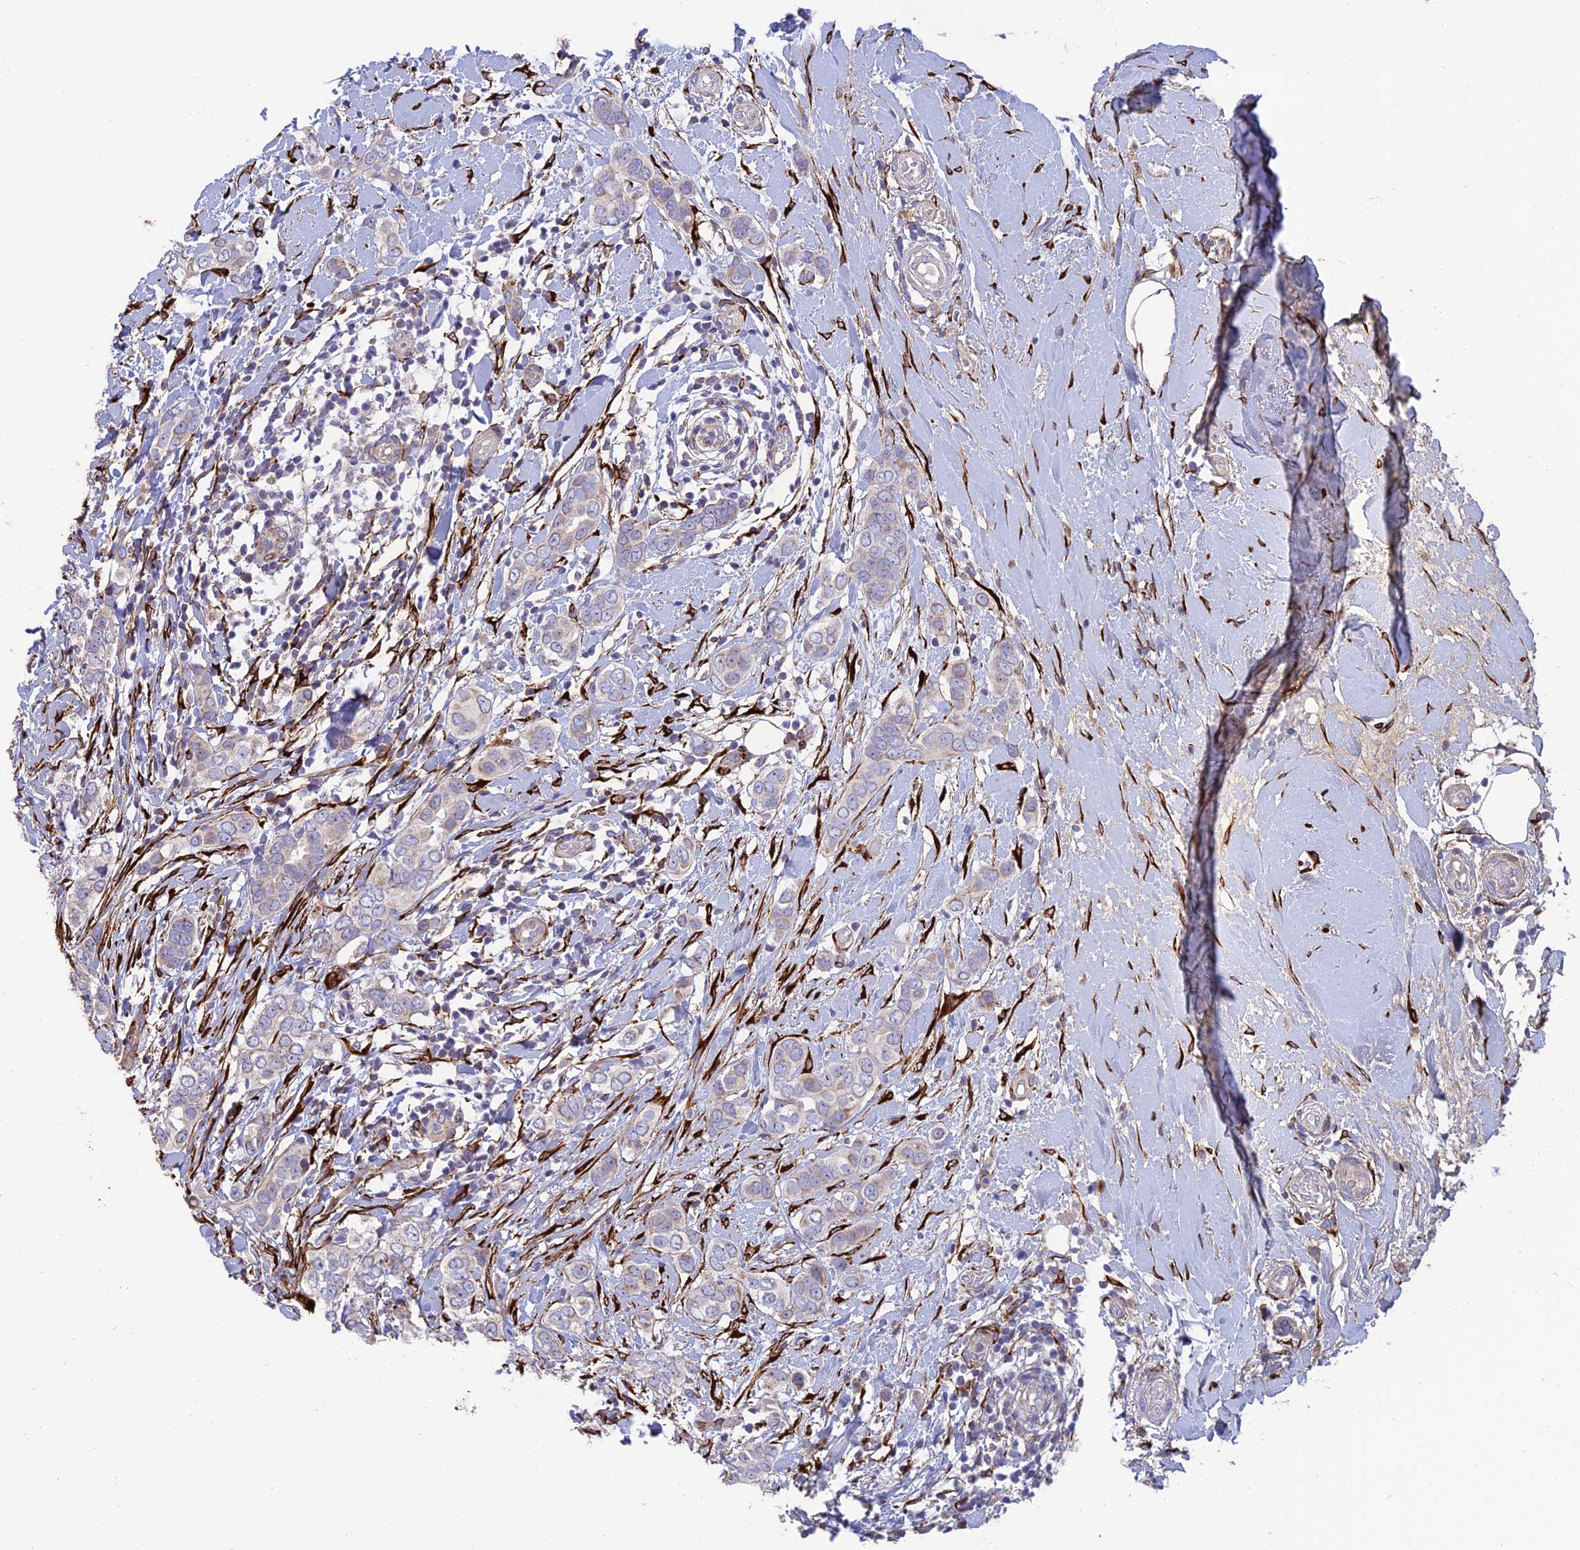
{"staining": {"intensity": "negative", "quantity": "none", "location": "none"}, "tissue": "breast cancer", "cell_type": "Tumor cells", "image_type": "cancer", "snomed": [{"axis": "morphology", "description": "Lobular carcinoma"}, {"axis": "topography", "description": "Breast"}], "caption": "A high-resolution micrograph shows immunohistochemistry staining of breast cancer, which displays no significant positivity in tumor cells.", "gene": "RCN3", "patient": {"sex": "female", "age": 51}}